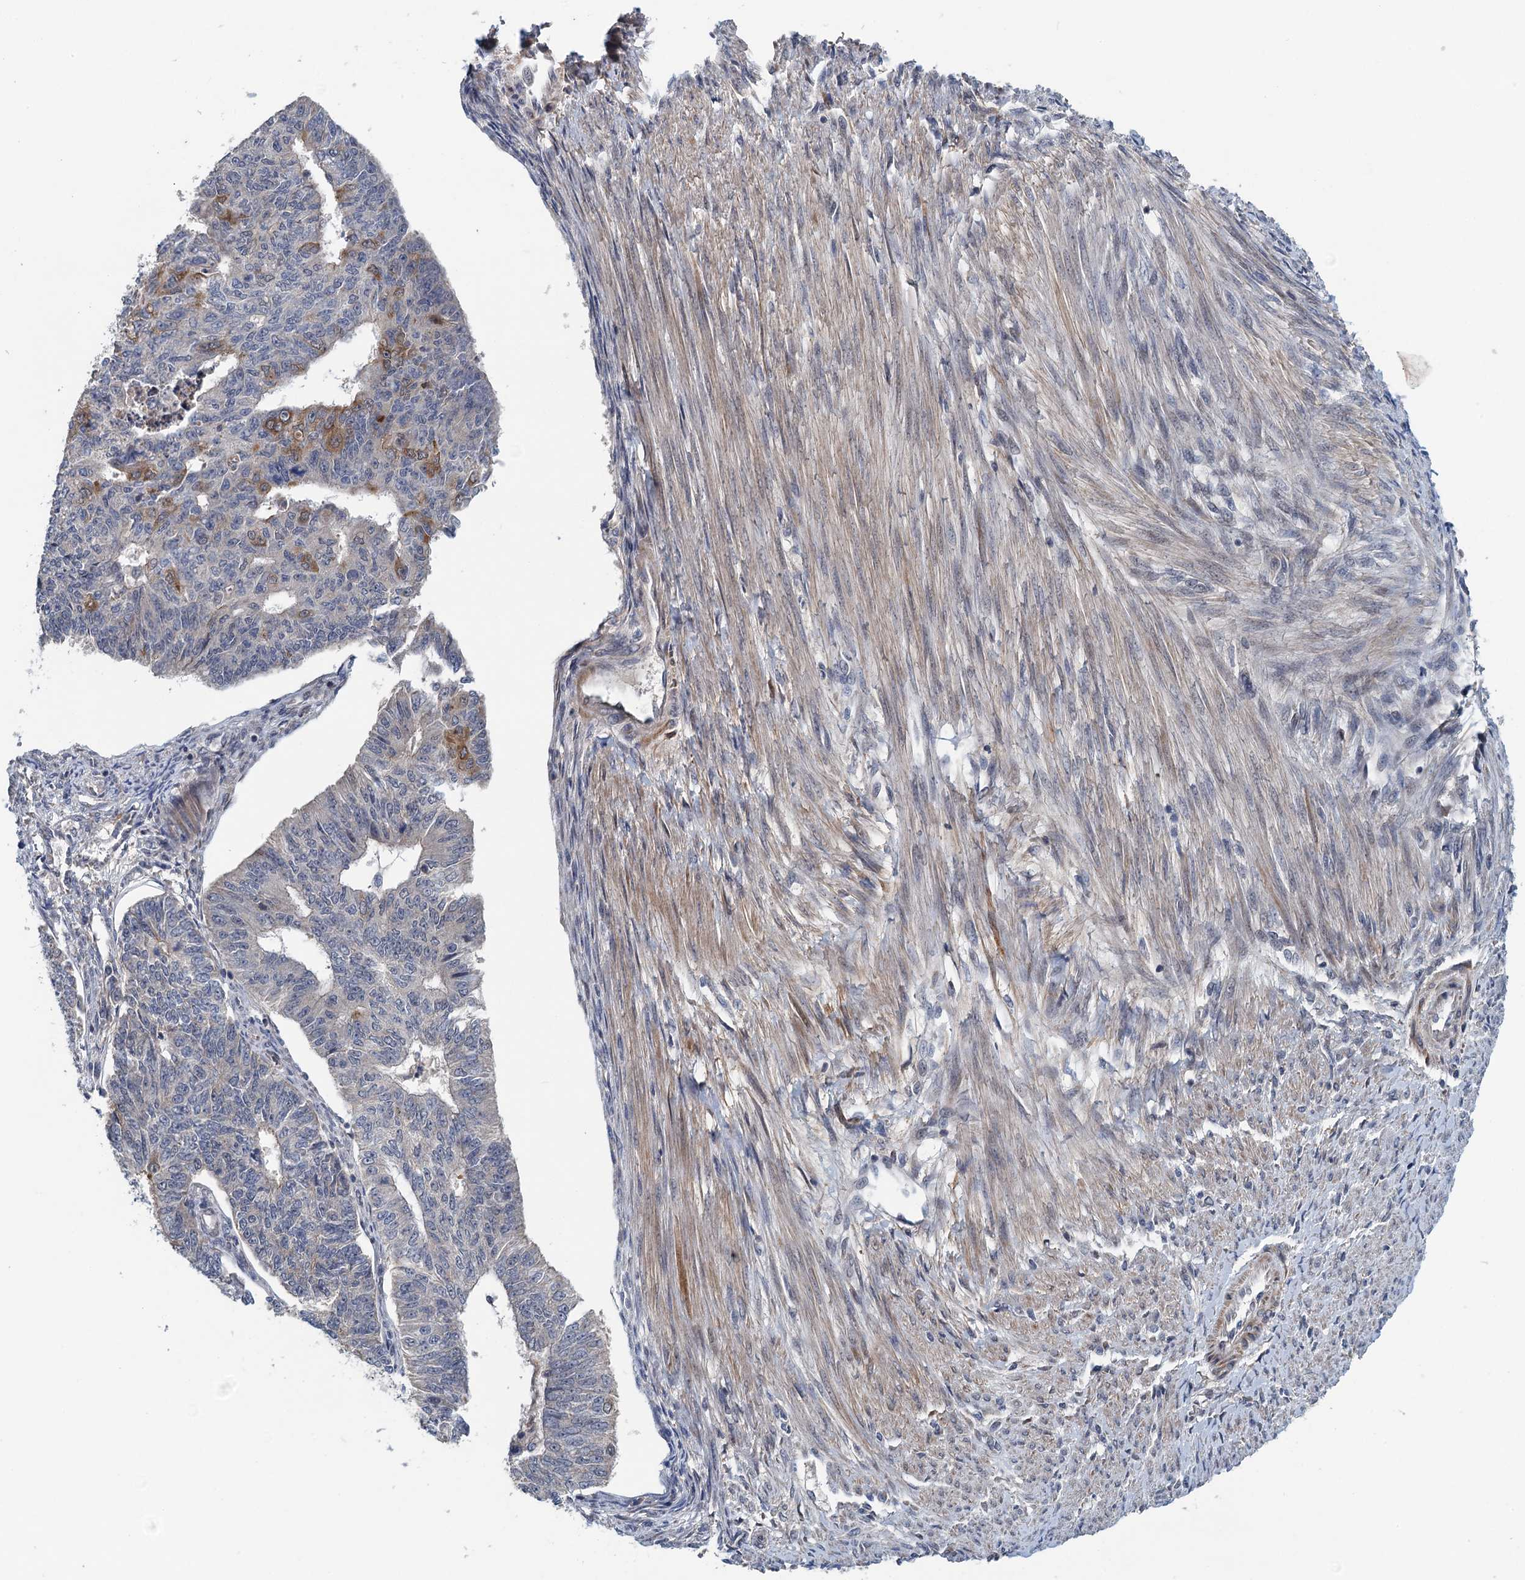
{"staining": {"intensity": "moderate", "quantity": "<25%", "location": "cytoplasmic/membranous"}, "tissue": "endometrial cancer", "cell_type": "Tumor cells", "image_type": "cancer", "snomed": [{"axis": "morphology", "description": "Adenocarcinoma, NOS"}, {"axis": "topography", "description": "Endometrium"}], "caption": "Brown immunohistochemical staining in endometrial cancer reveals moderate cytoplasmic/membranous staining in about <25% of tumor cells.", "gene": "MDM1", "patient": {"sex": "female", "age": 32}}